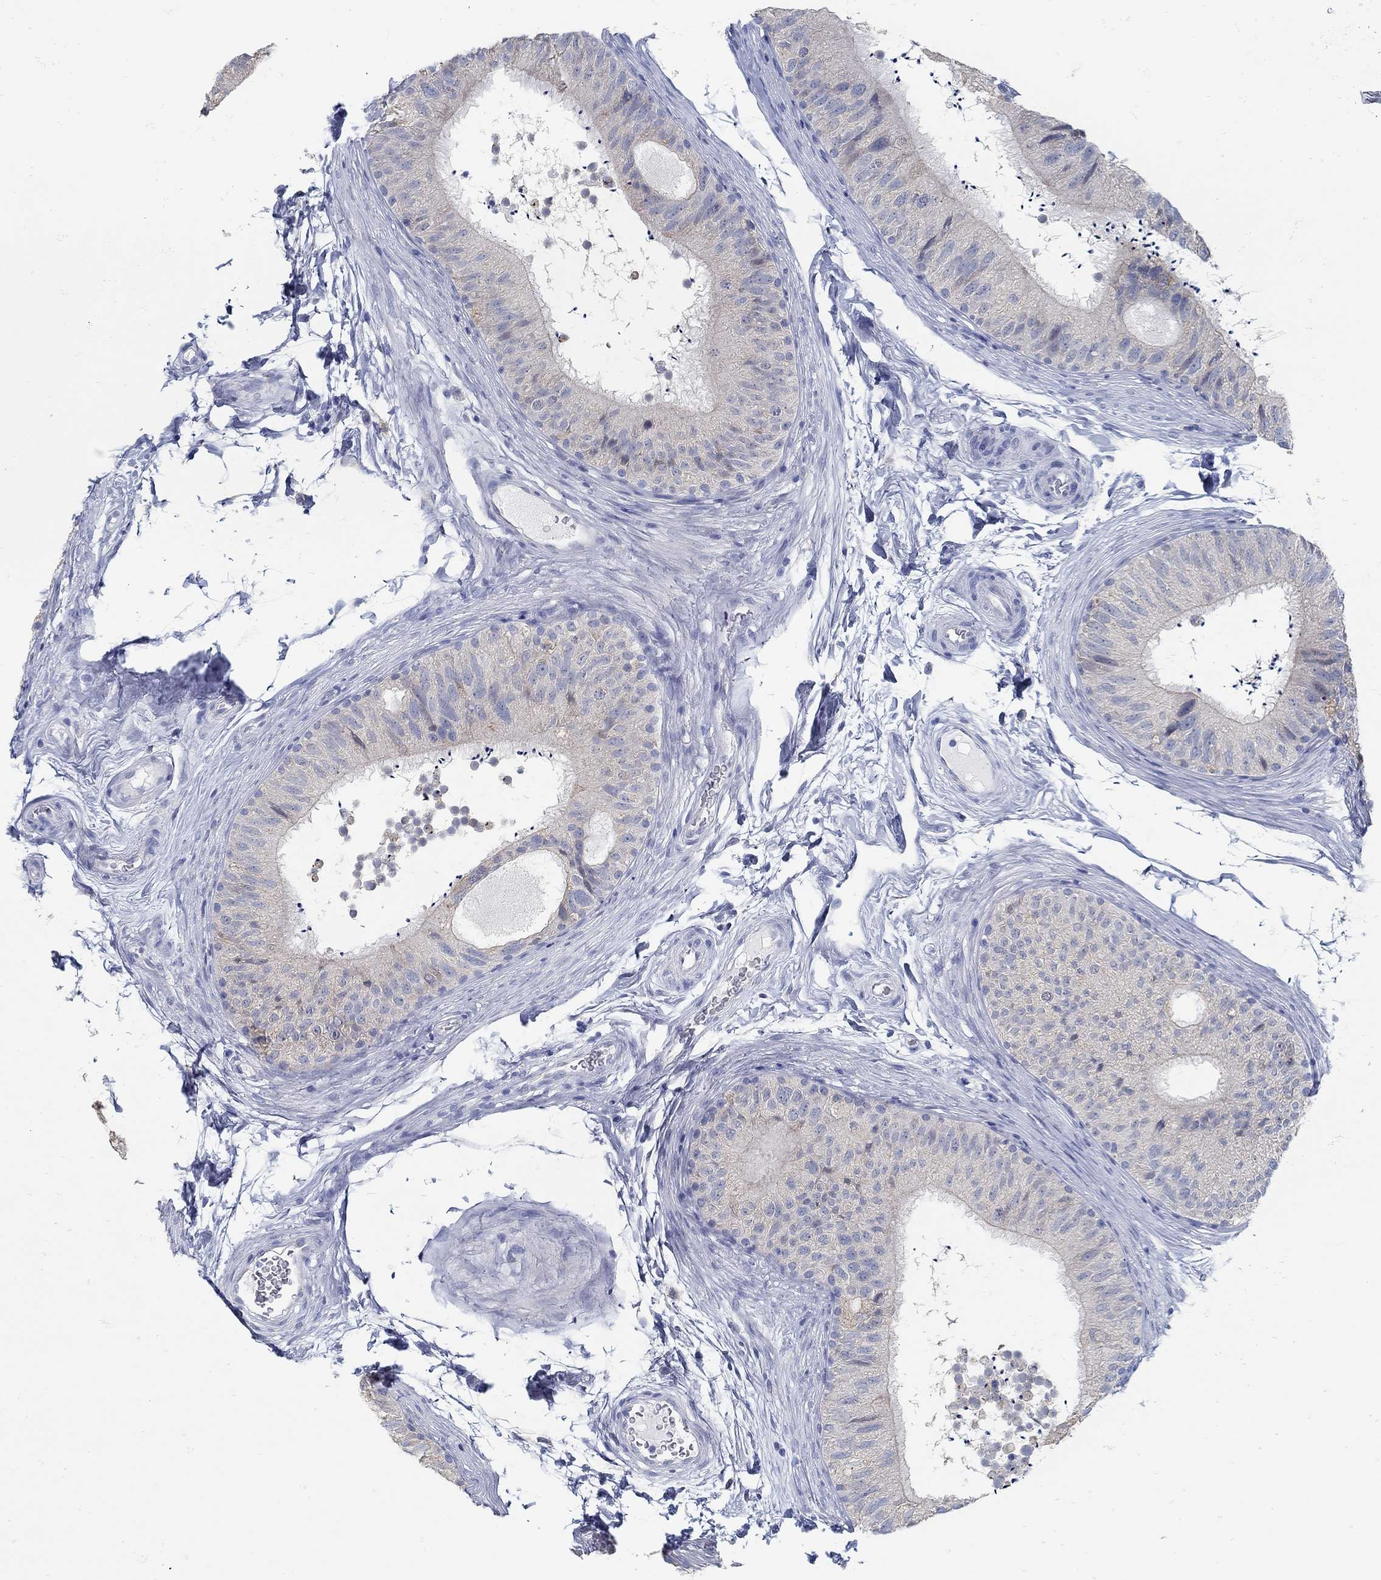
{"staining": {"intensity": "weak", "quantity": "<25%", "location": "cytoplasmic/membranous"}, "tissue": "epididymis", "cell_type": "Glandular cells", "image_type": "normal", "snomed": [{"axis": "morphology", "description": "Normal tissue, NOS"}, {"axis": "topography", "description": "Epididymis"}], "caption": "The immunohistochemistry (IHC) image has no significant positivity in glandular cells of epididymis. (Brightfield microscopy of DAB immunohistochemistry at high magnification).", "gene": "ZFAND4", "patient": {"sex": "male", "age": 32}}